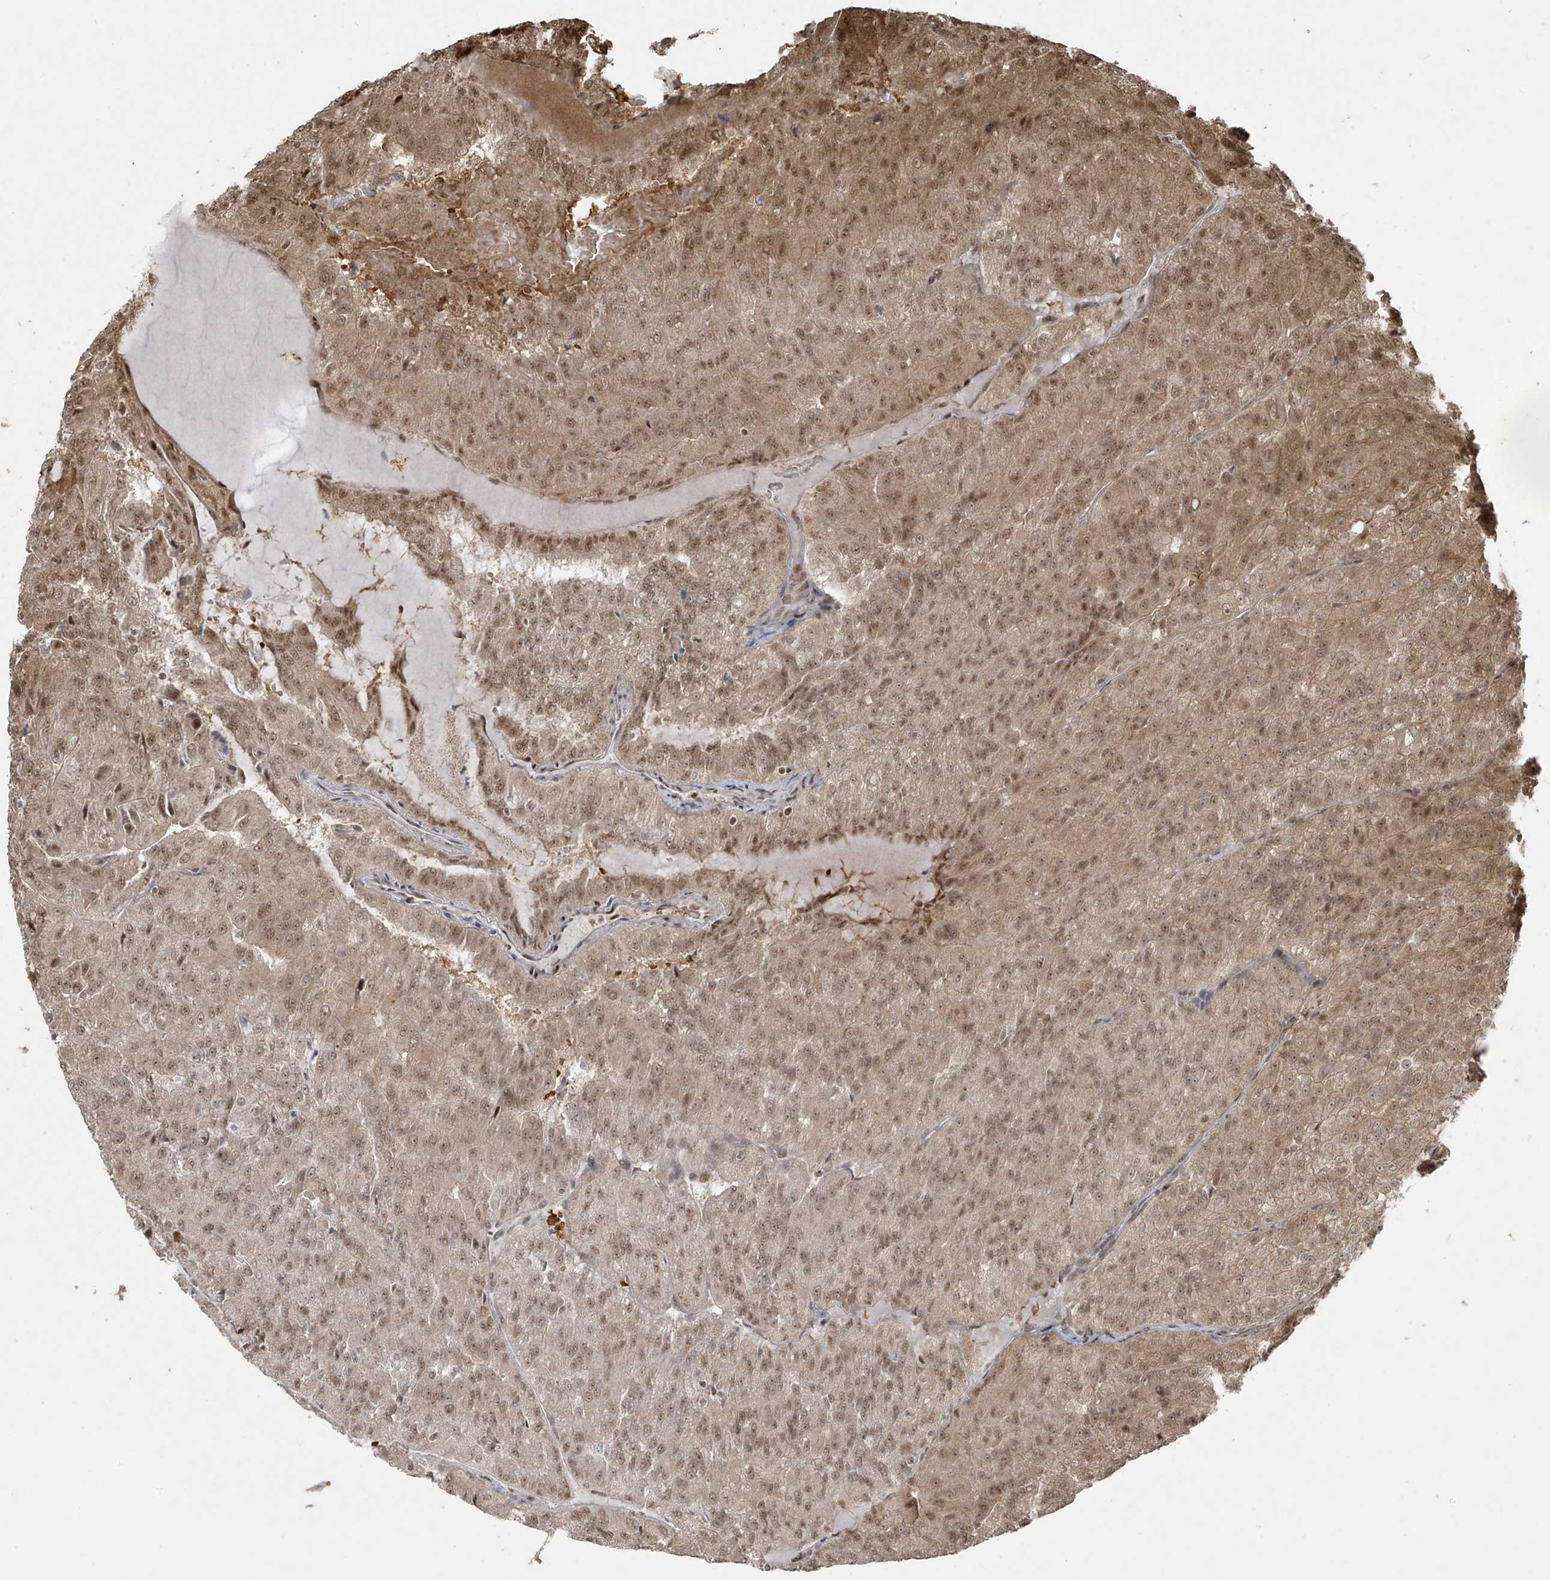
{"staining": {"intensity": "moderate", "quantity": ">75%", "location": "cytoplasmic/membranous,nuclear"}, "tissue": "renal cancer", "cell_type": "Tumor cells", "image_type": "cancer", "snomed": [{"axis": "morphology", "description": "Adenocarcinoma, NOS"}, {"axis": "topography", "description": "Kidney"}], "caption": "Protein positivity by immunohistochemistry (IHC) reveals moderate cytoplasmic/membranous and nuclear expression in about >75% of tumor cells in renal cancer.", "gene": "TTC22", "patient": {"sex": "female", "age": 63}}